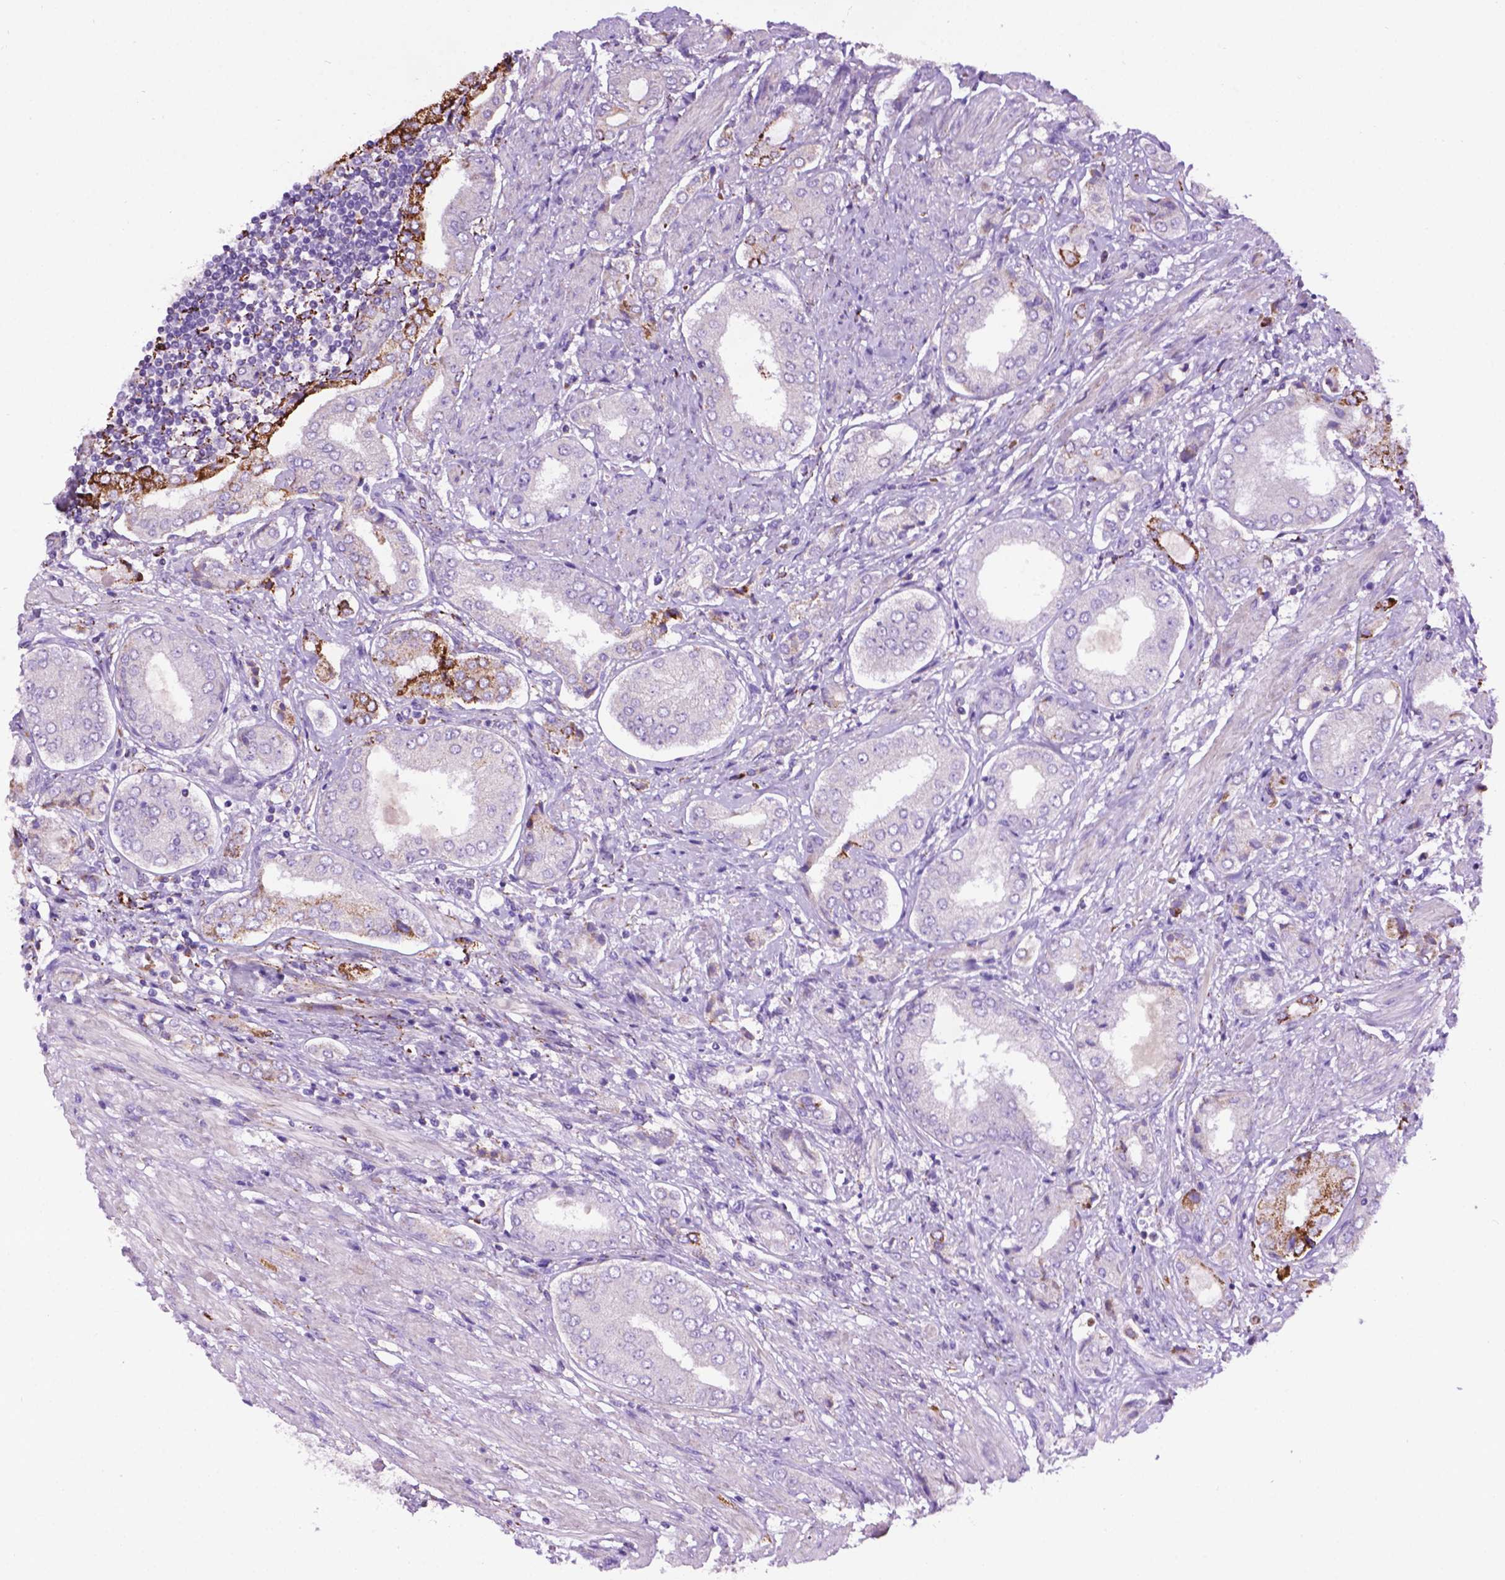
{"staining": {"intensity": "negative", "quantity": "none", "location": "none"}, "tissue": "prostate cancer", "cell_type": "Tumor cells", "image_type": "cancer", "snomed": [{"axis": "morphology", "description": "Adenocarcinoma, NOS"}, {"axis": "topography", "description": "Prostate"}], "caption": "DAB (3,3'-diaminobenzidine) immunohistochemical staining of human prostate cancer (adenocarcinoma) demonstrates no significant positivity in tumor cells. (Brightfield microscopy of DAB (3,3'-diaminobenzidine) immunohistochemistry at high magnification).", "gene": "TMEM132E", "patient": {"sex": "male", "age": 63}}